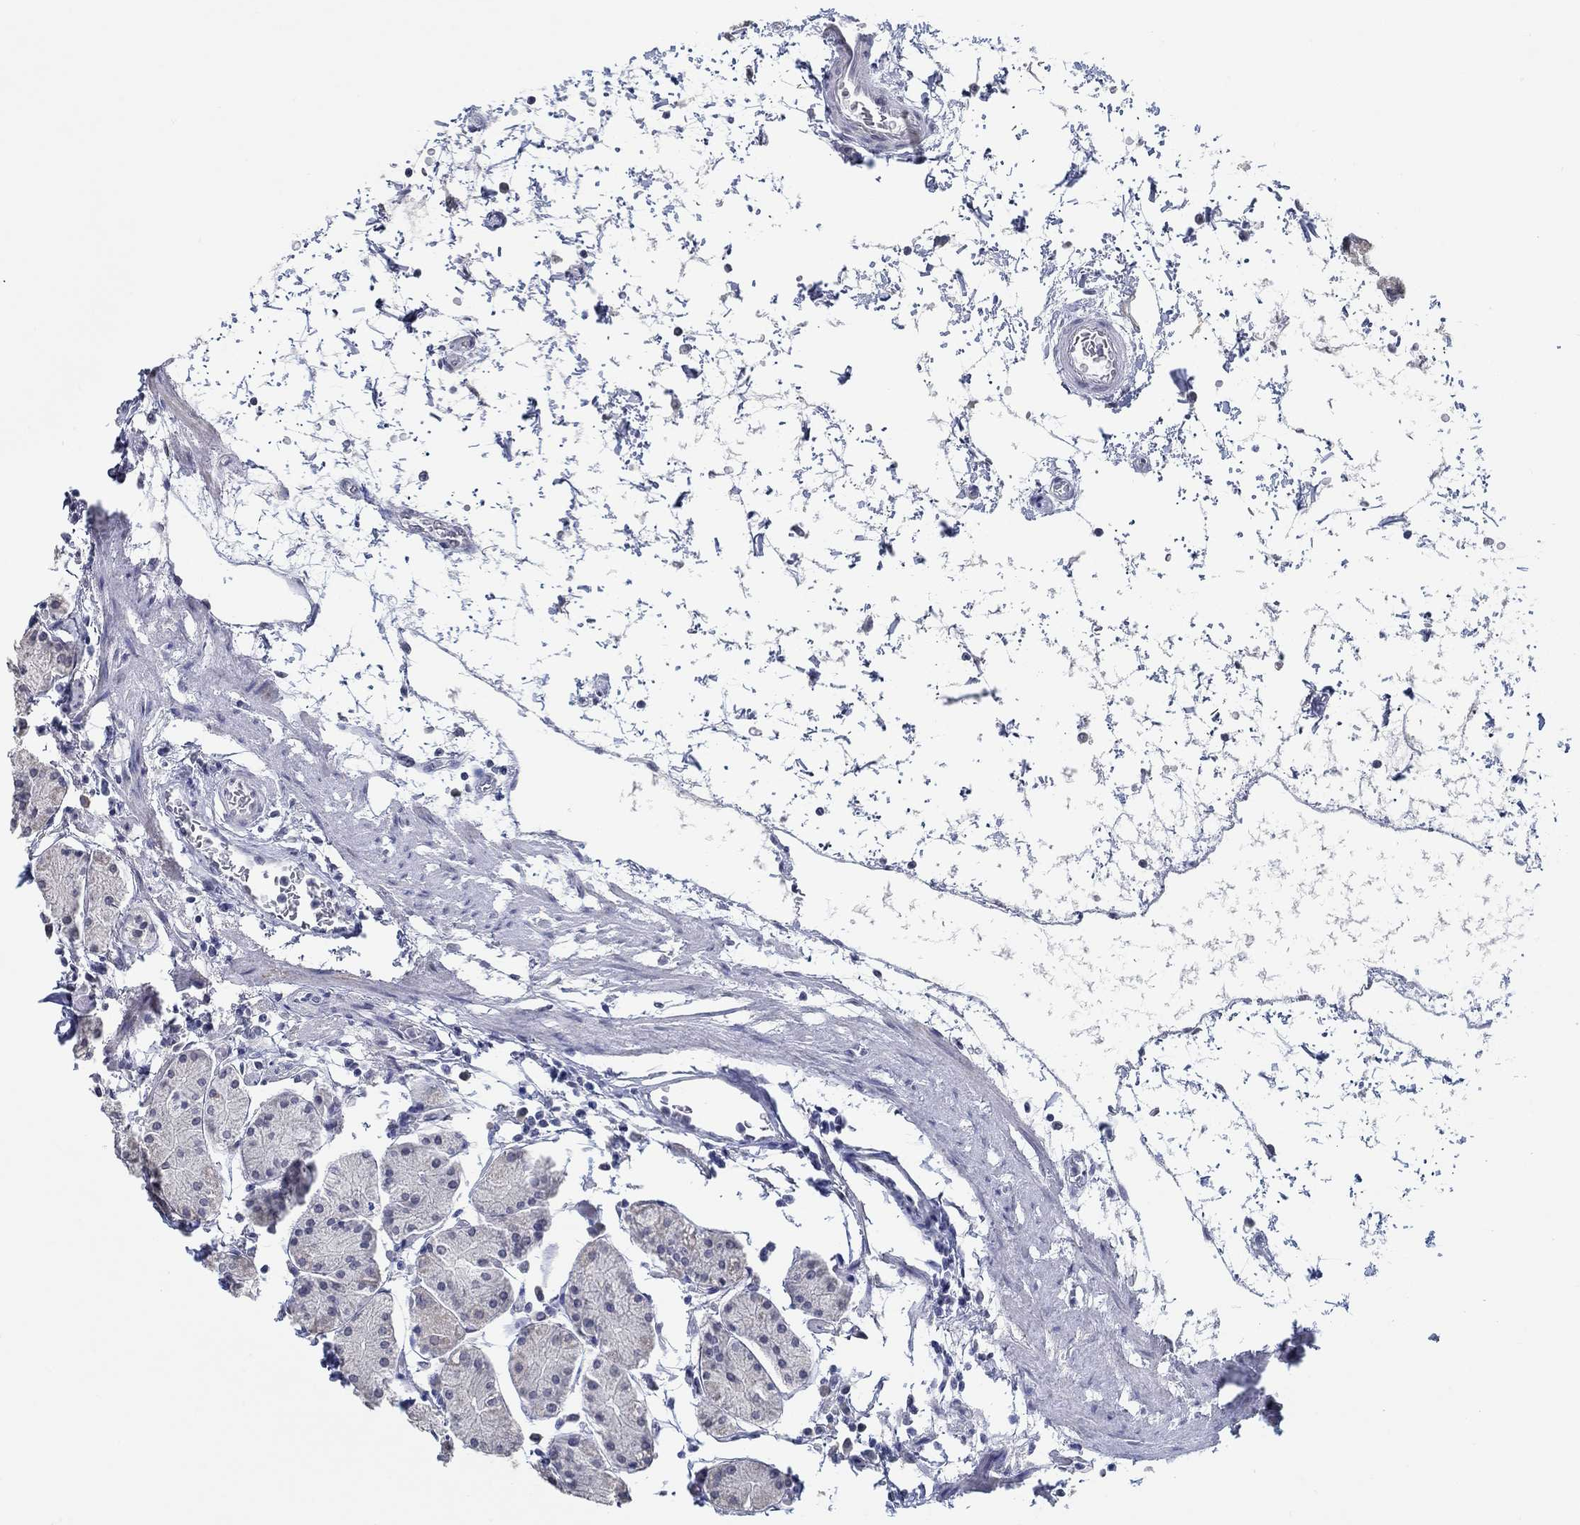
{"staining": {"intensity": "negative", "quantity": "none", "location": "none"}, "tissue": "stomach", "cell_type": "Glandular cells", "image_type": "normal", "snomed": [{"axis": "morphology", "description": "Normal tissue, NOS"}, {"axis": "topography", "description": "Stomach"}], "caption": "This image is of benign stomach stained with immunohistochemistry (IHC) to label a protein in brown with the nuclei are counter-stained blue. There is no expression in glandular cells.", "gene": "NUP155", "patient": {"sex": "male", "age": 54}}